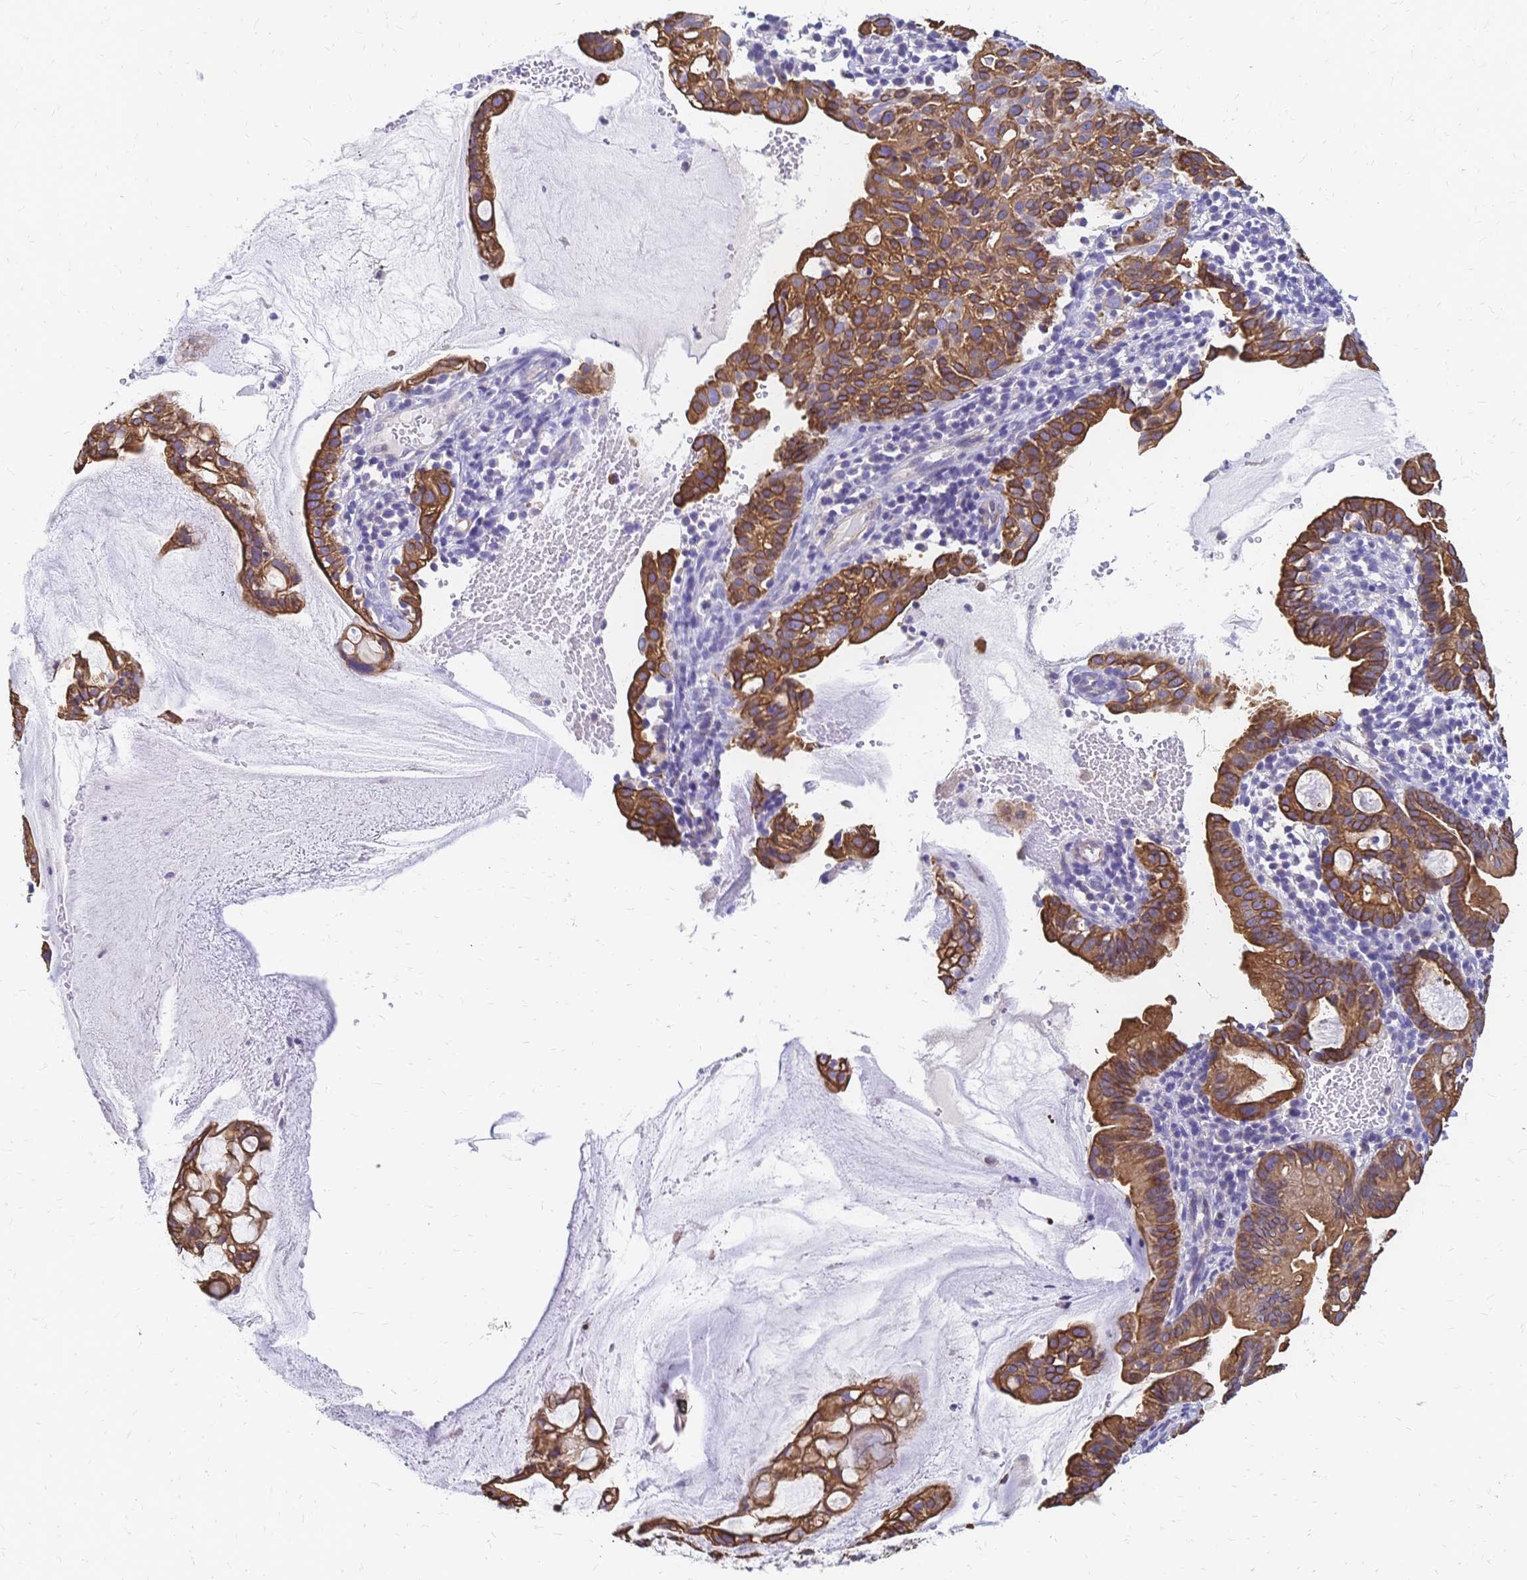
{"staining": {"intensity": "moderate", "quantity": ">75%", "location": "cytoplasmic/membranous"}, "tissue": "cervical cancer", "cell_type": "Tumor cells", "image_type": "cancer", "snomed": [{"axis": "morphology", "description": "Adenocarcinoma, NOS"}, {"axis": "topography", "description": "Cervix"}], "caption": "Immunohistochemical staining of human cervical adenocarcinoma displays medium levels of moderate cytoplasmic/membranous protein positivity in approximately >75% of tumor cells.", "gene": "DTNB", "patient": {"sex": "female", "age": 41}}